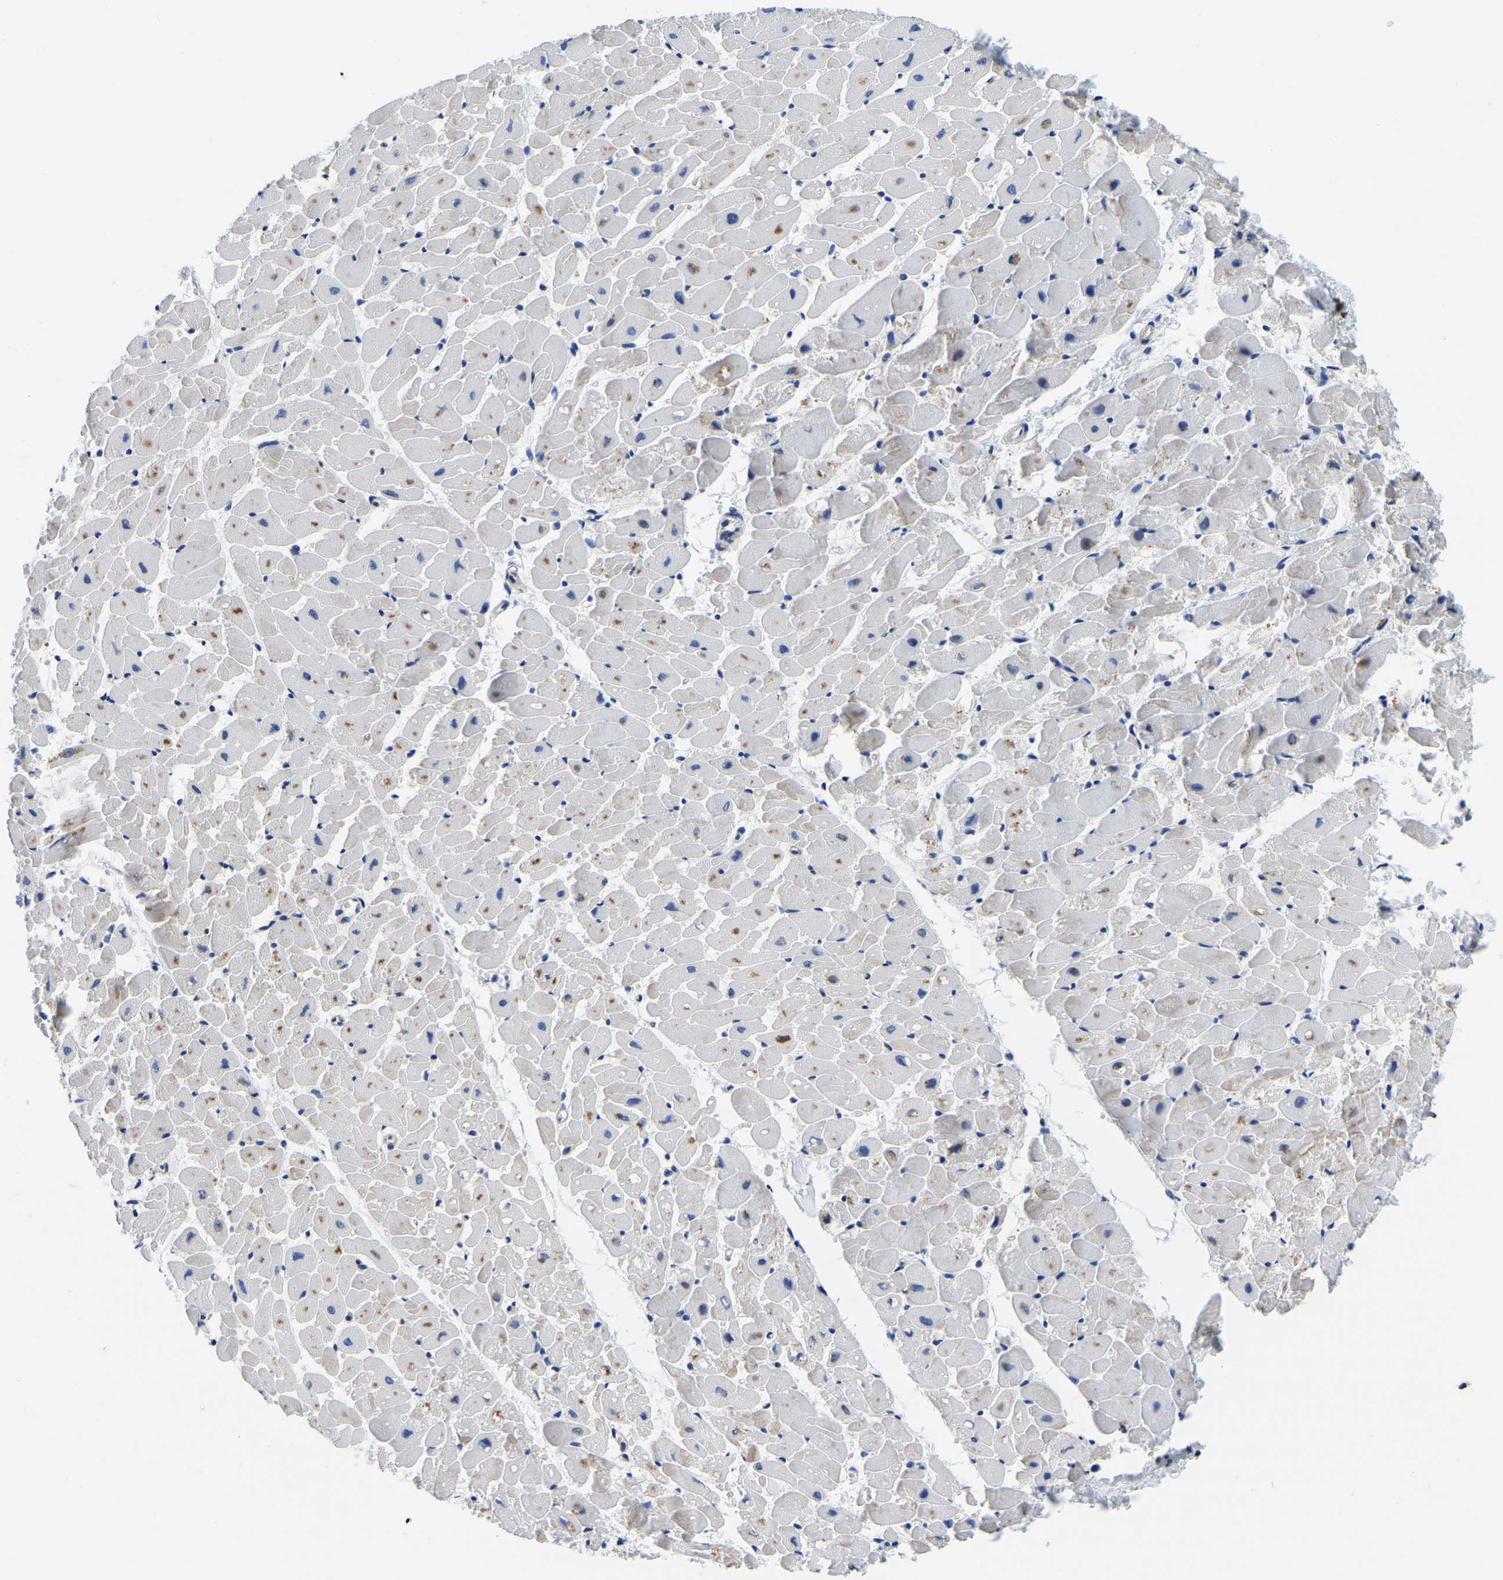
{"staining": {"intensity": "moderate", "quantity": "<25%", "location": "cytoplasmic/membranous"}, "tissue": "heart muscle", "cell_type": "Cardiomyocytes", "image_type": "normal", "snomed": [{"axis": "morphology", "description": "Normal tissue, NOS"}, {"axis": "topography", "description": "Heart"}], "caption": "Approximately <25% of cardiomyocytes in normal human heart muscle exhibit moderate cytoplasmic/membranous protein staining as visualized by brown immunohistochemical staining.", "gene": "POLDIP3", "patient": {"sex": "female", "age": 19}}